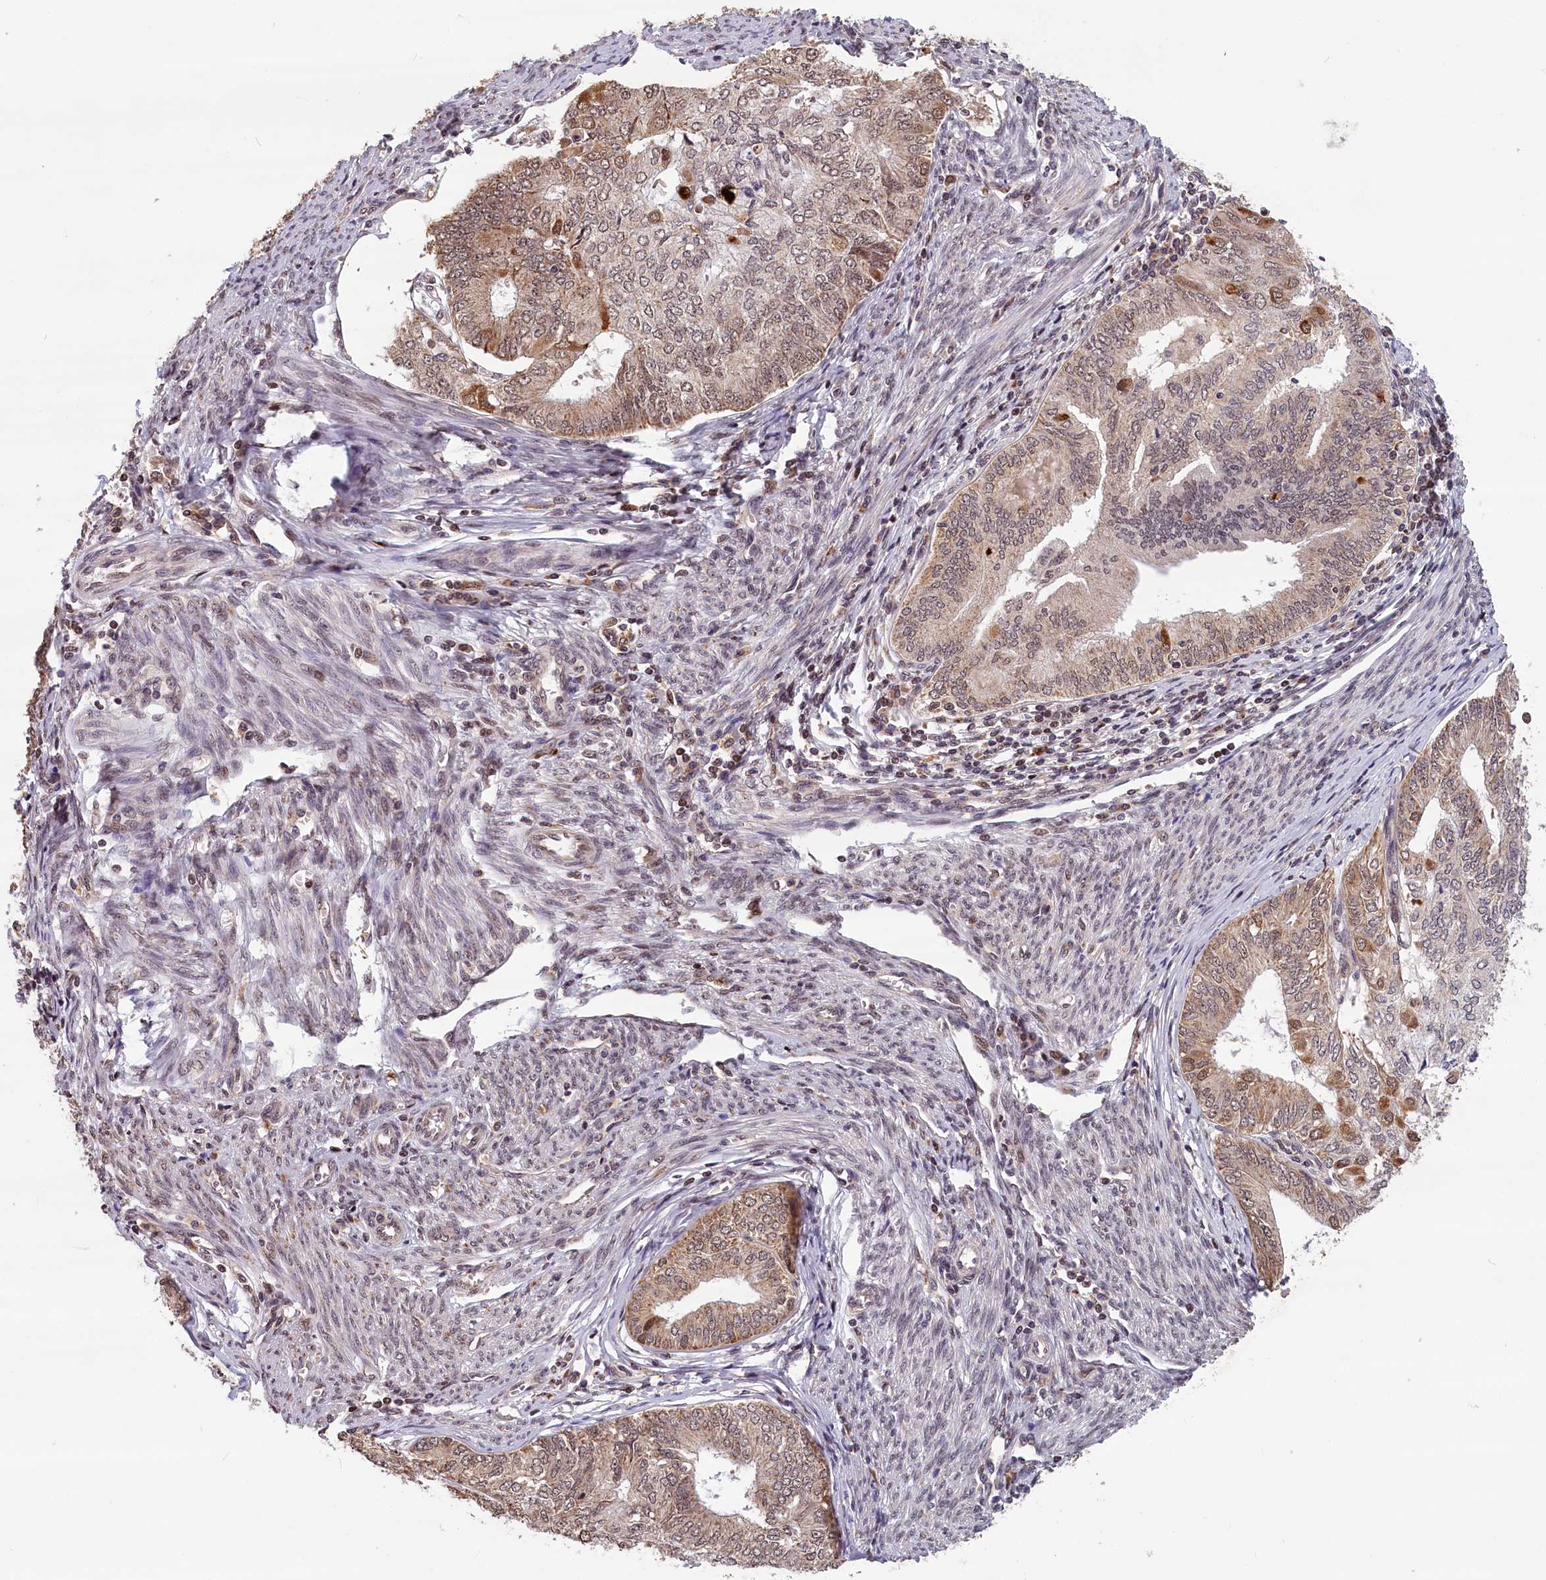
{"staining": {"intensity": "weak", "quantity": "25%-75%", "location": "cytoplasmic/membranous,nuclear"}, "tissue": "endometrial cancer", "cell_type": "Tumor cells", "image_type": "cancer", "snomed": [{"axis": "morphology", "description": "Adenocarcinoma, NOS"}, {"axis": "topography", "description": "Endometrium"}], "caption": "Immunohistochemistry micrograph of neoplastic tissue: endometrial adenocarcinoma stained using immunohistochemistry (IHC) exhibits low levels of weak protein expression localized specifically in the cytoplasmic/membranous and nuclear of tumor cells, appearing as a cytoplasmic/membranous and nuclear brown color.", "gene": "KCNK6", "patient": {"sex": "female", "age": 68}}